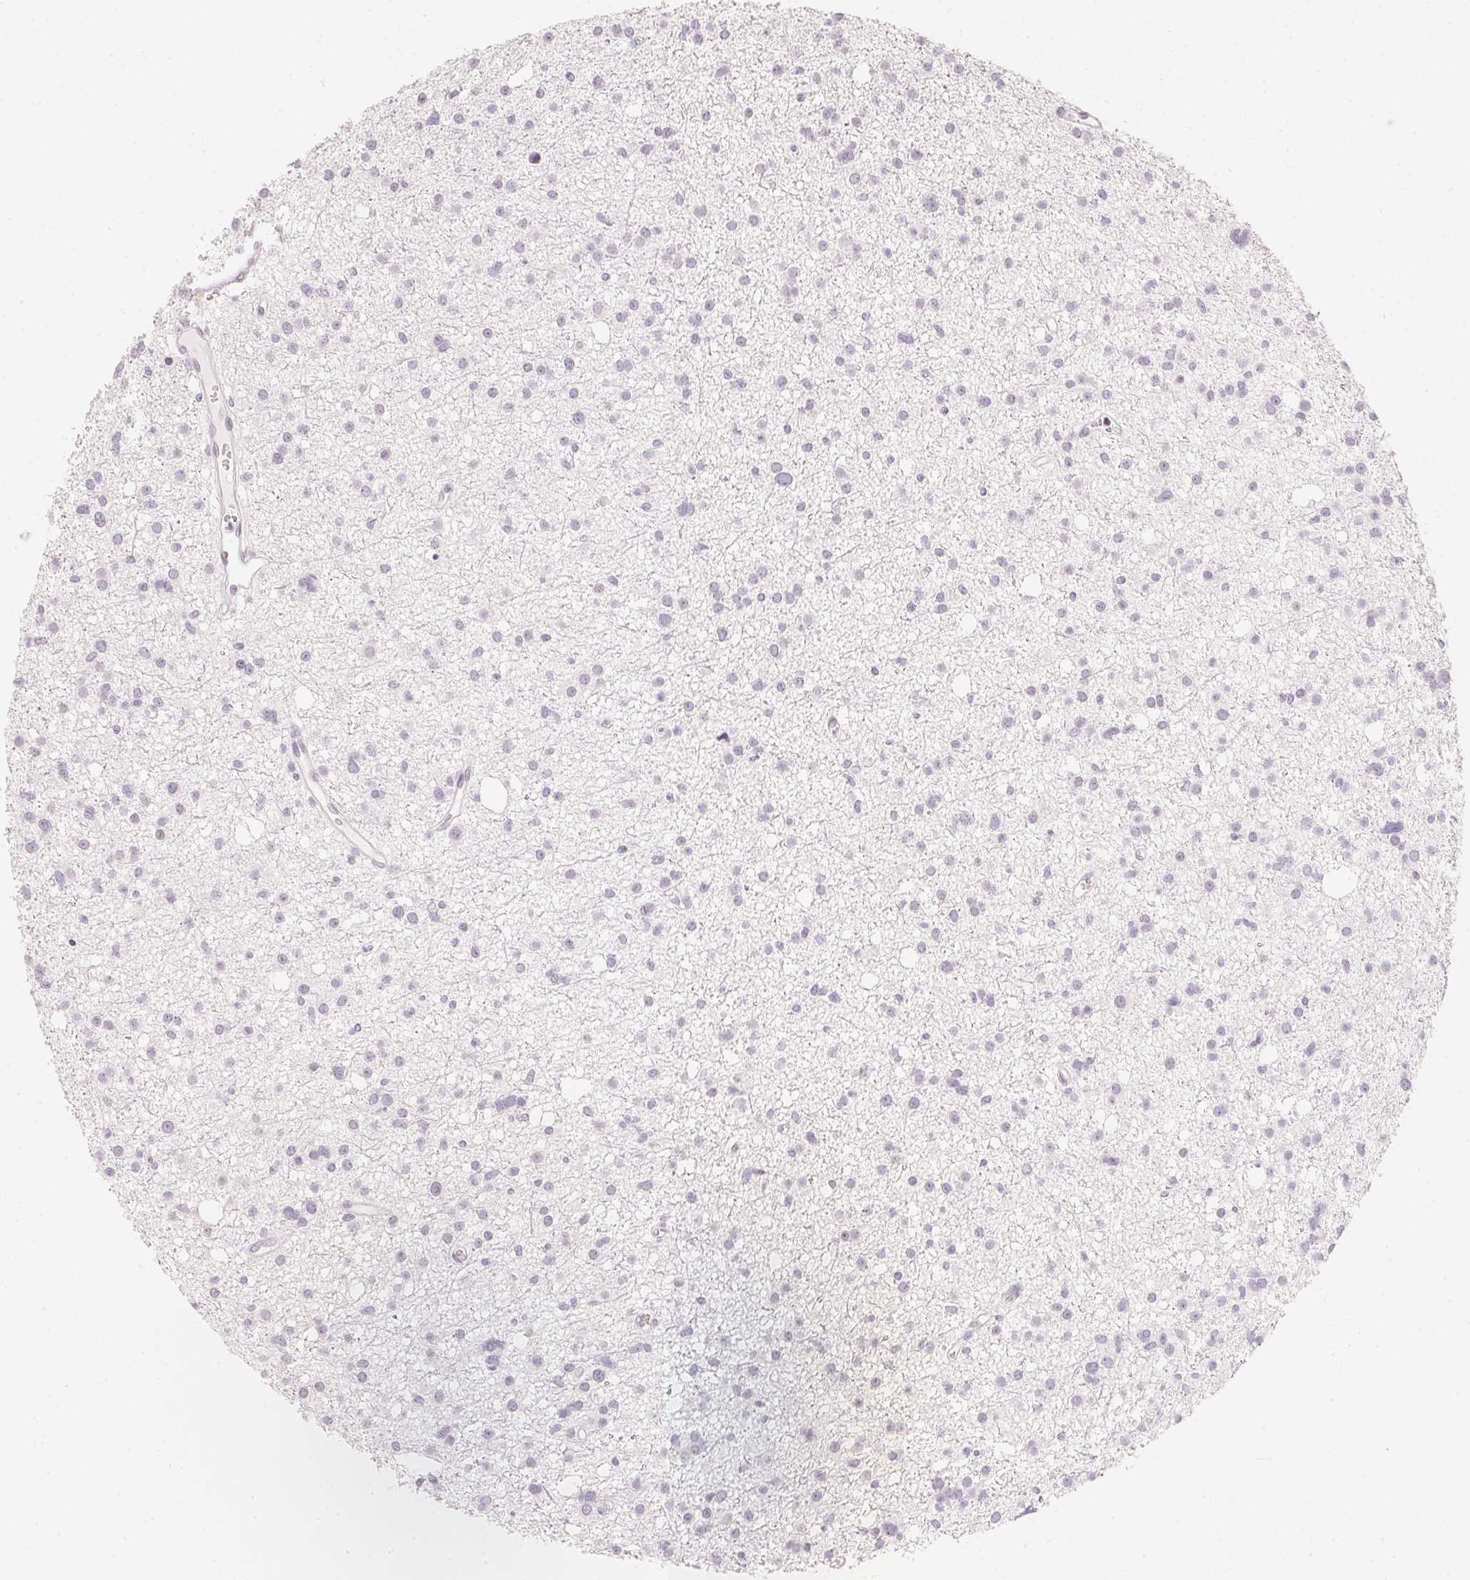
{"staining": {"intensity": "negative", "quantity": "none", "location": "none"}, "tissue": "glioma", "cell_type": "Tumor cells", "image_type": "cancer", "snomed": [{"axis": "morphology", "description": "Glioma, malignant, High grade"}, {"axis": "topography", "description": "Brain"}], "caption": "An immunohistochemistry (IHC) micrograph of glioma is shown. There is no staining in tumor cells of glioma.", "gene": "SLC22A8", "patient": {"sex": "male", "age": 23}}